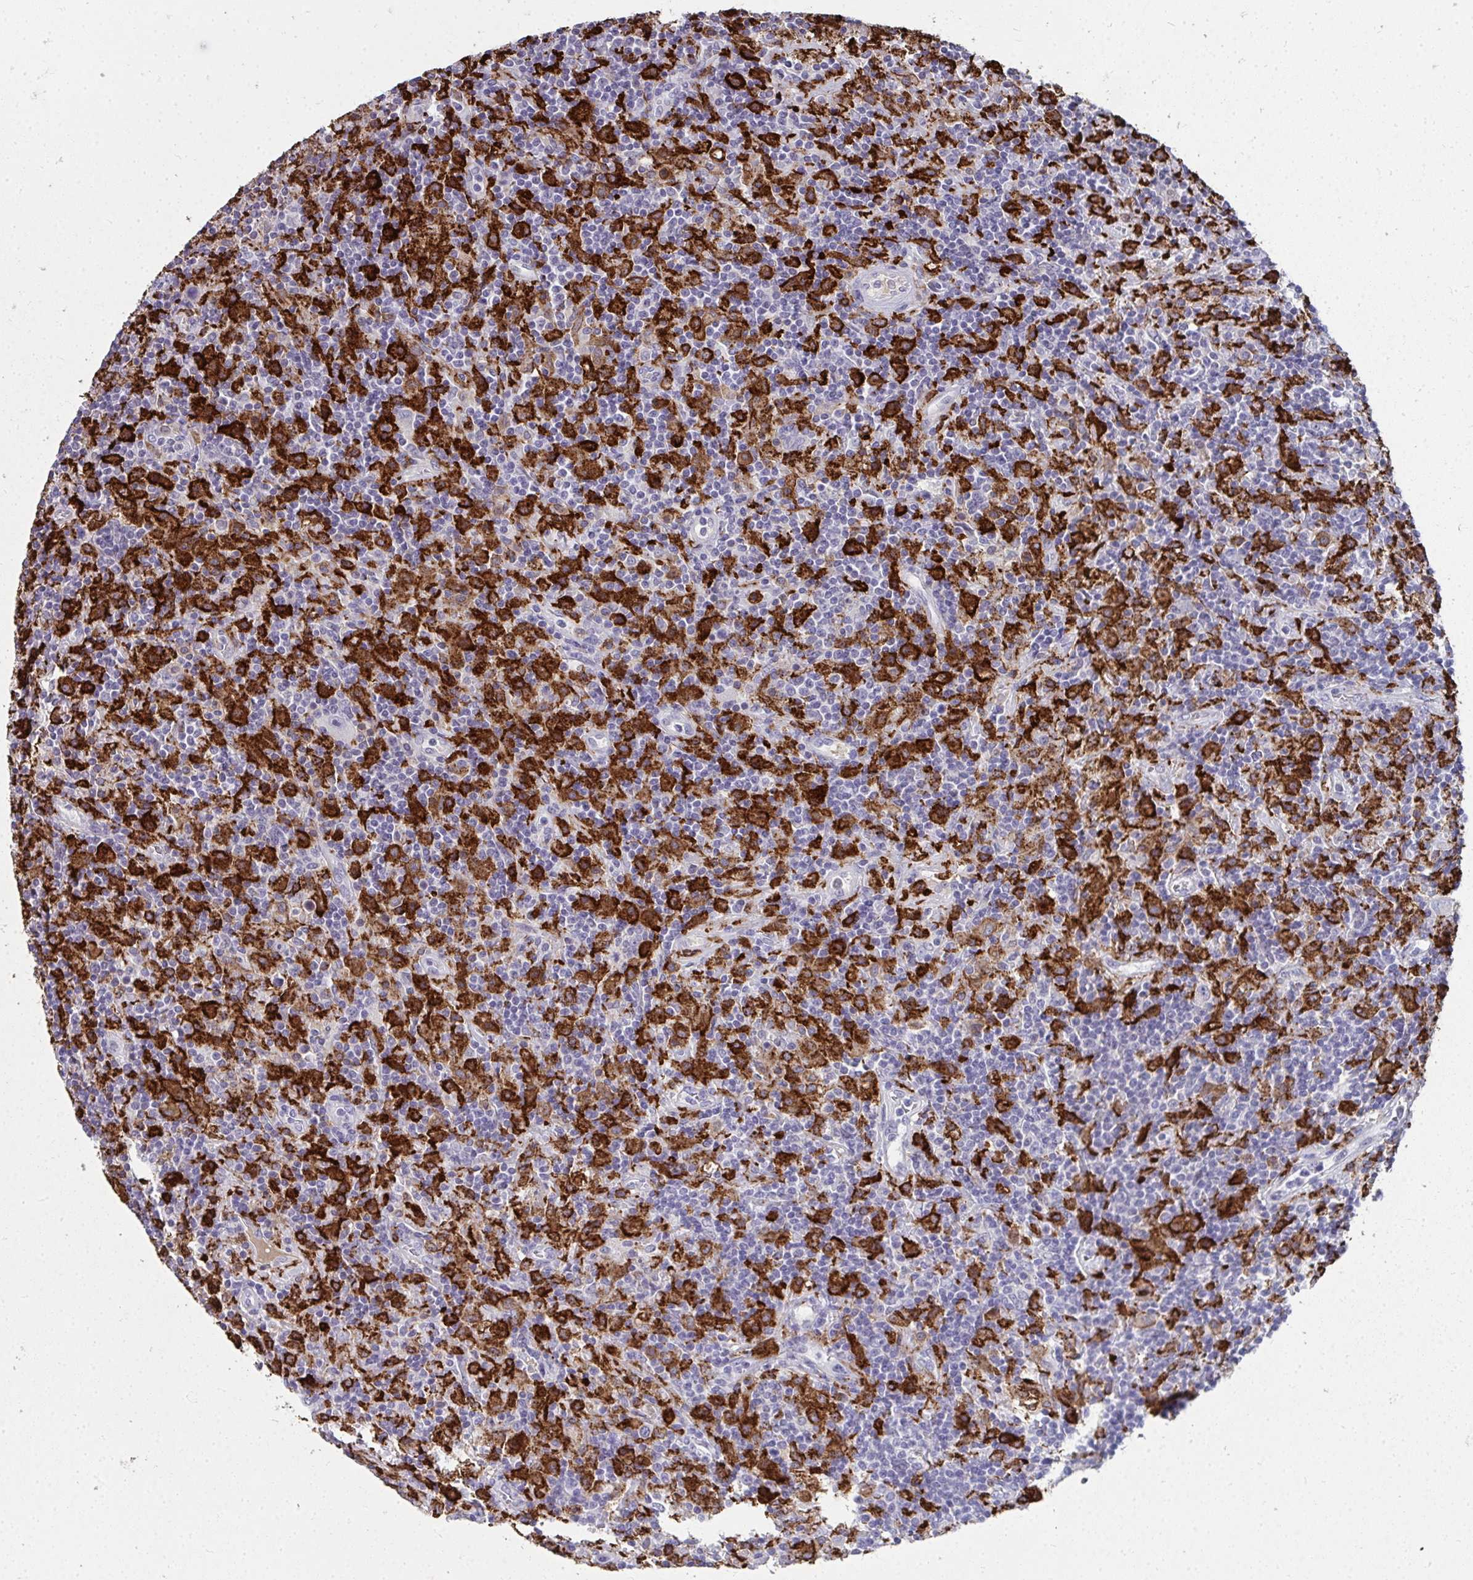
{"staining": {"intensity": "negative", "quantity": "none", "location": "none"}, "tissue": "lymphoma", "cell_type": "Tumor cells", "image_type": "cancer", "snomed": [{"axis": "morphology", "description": "Hodgkin's disease, NOS"}, {"axis": "topography", "description": "Lymph node"}], "caption": "A high-resolution micrograph shows immunohistochemistry (IHC) staining of Hodgkin's disease, which demonstrates no significant expression in tumor cells. The staining was performed using DAB to visualize the protein expression in brown, while the nuclei were stained in blue with hematoxylin (Magnification: 20x).", "gene": "CD163", "patient": {"sex": "male", "age": 70}}